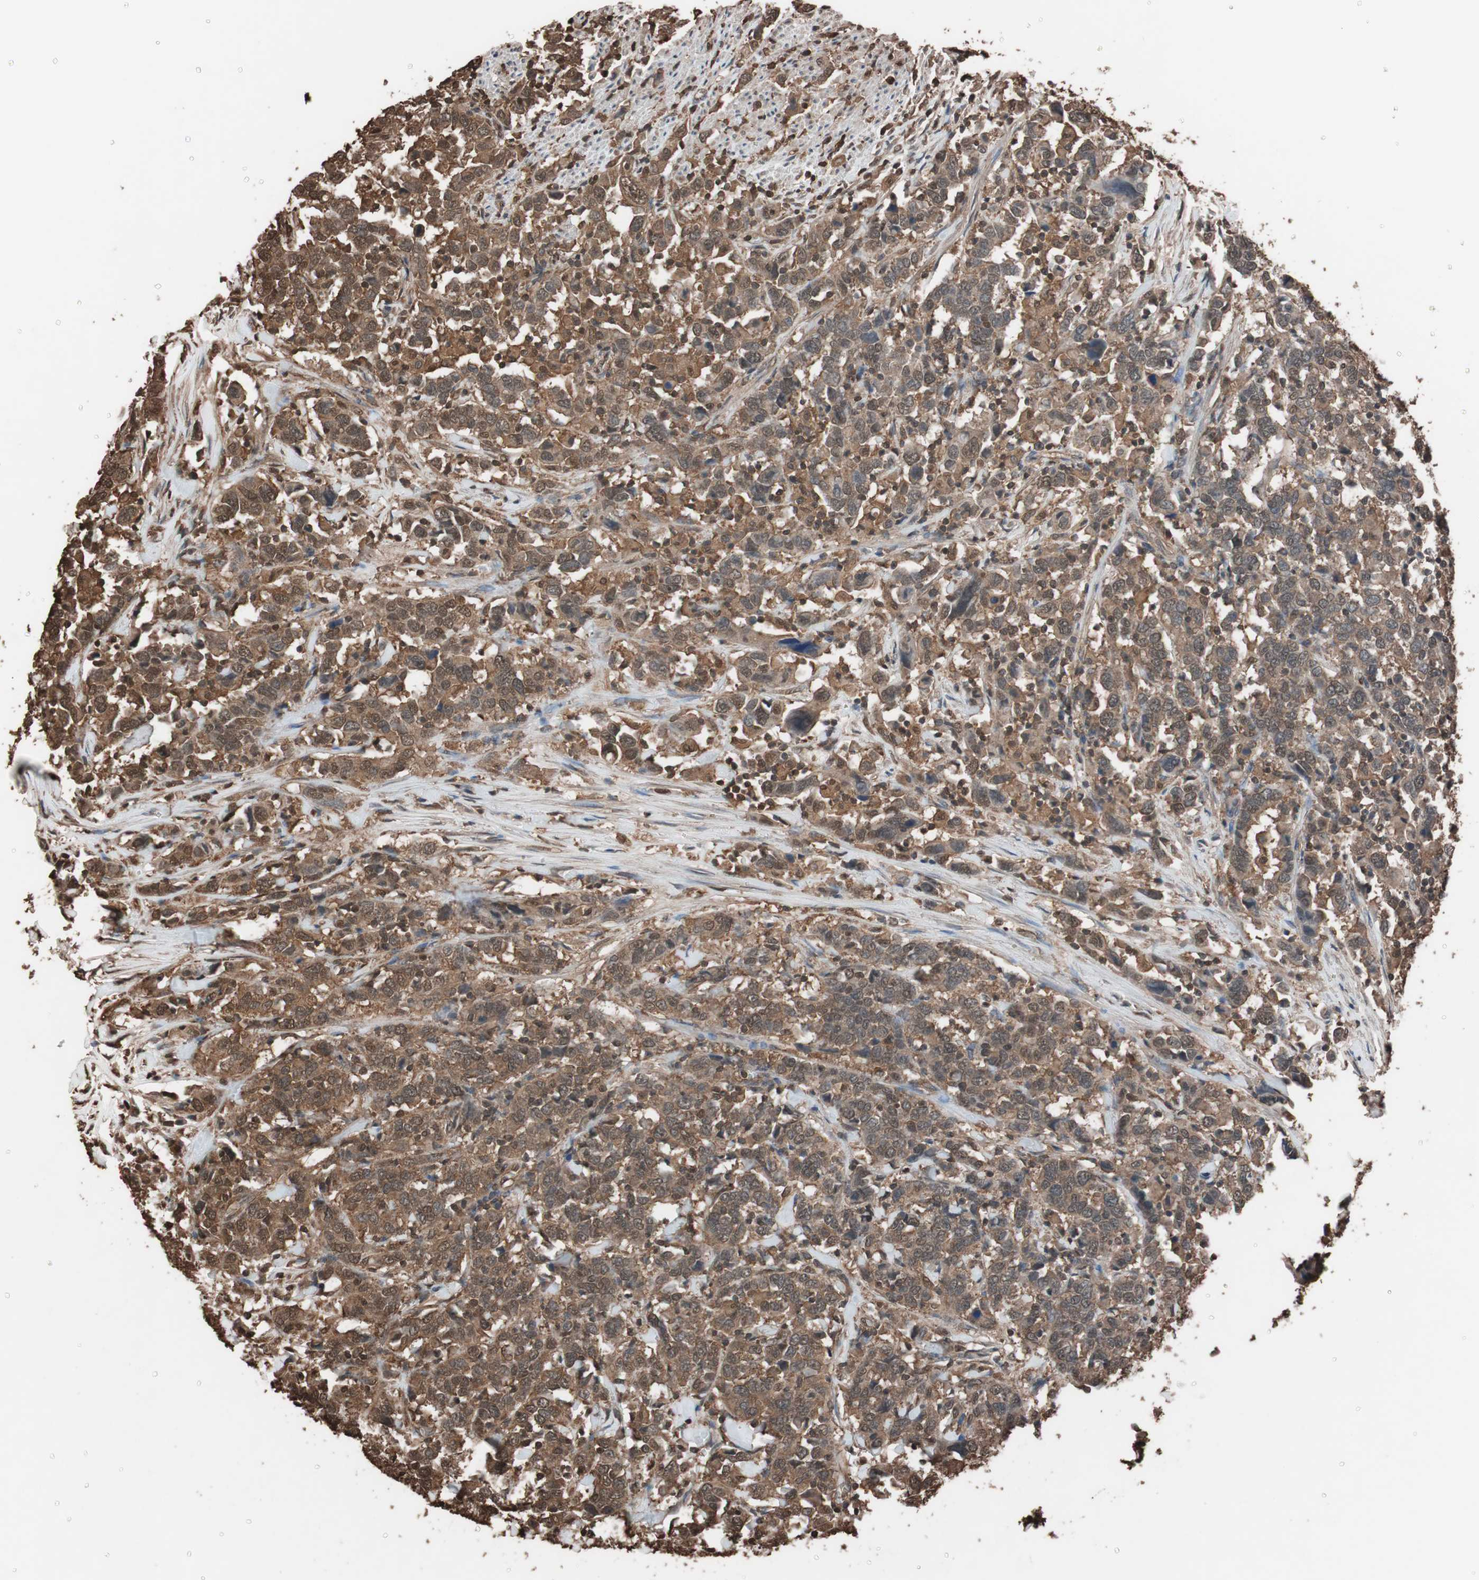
{"staining": {"intensity": "strong", "quantity": ">75%", "location": "cytoplasmic/membranous"}, "tissue": "urothelial cancer", "cell_type": "Tumor cells", "image_type": "cancer", "snomed": [{"axis": "morphology", "description": "Urothelial carcinoma, High grade"}, {"axis": "topography", "description": "Urinary bladder"}], "caption": "Human urothelial cancer stained for a protein (brown) demonstrates strong cytoplasmic/membranous positive expression in approximately >75% of tumor cells.", "gene": "CALM2", "patient": {"sex": "male", "age": 61}}